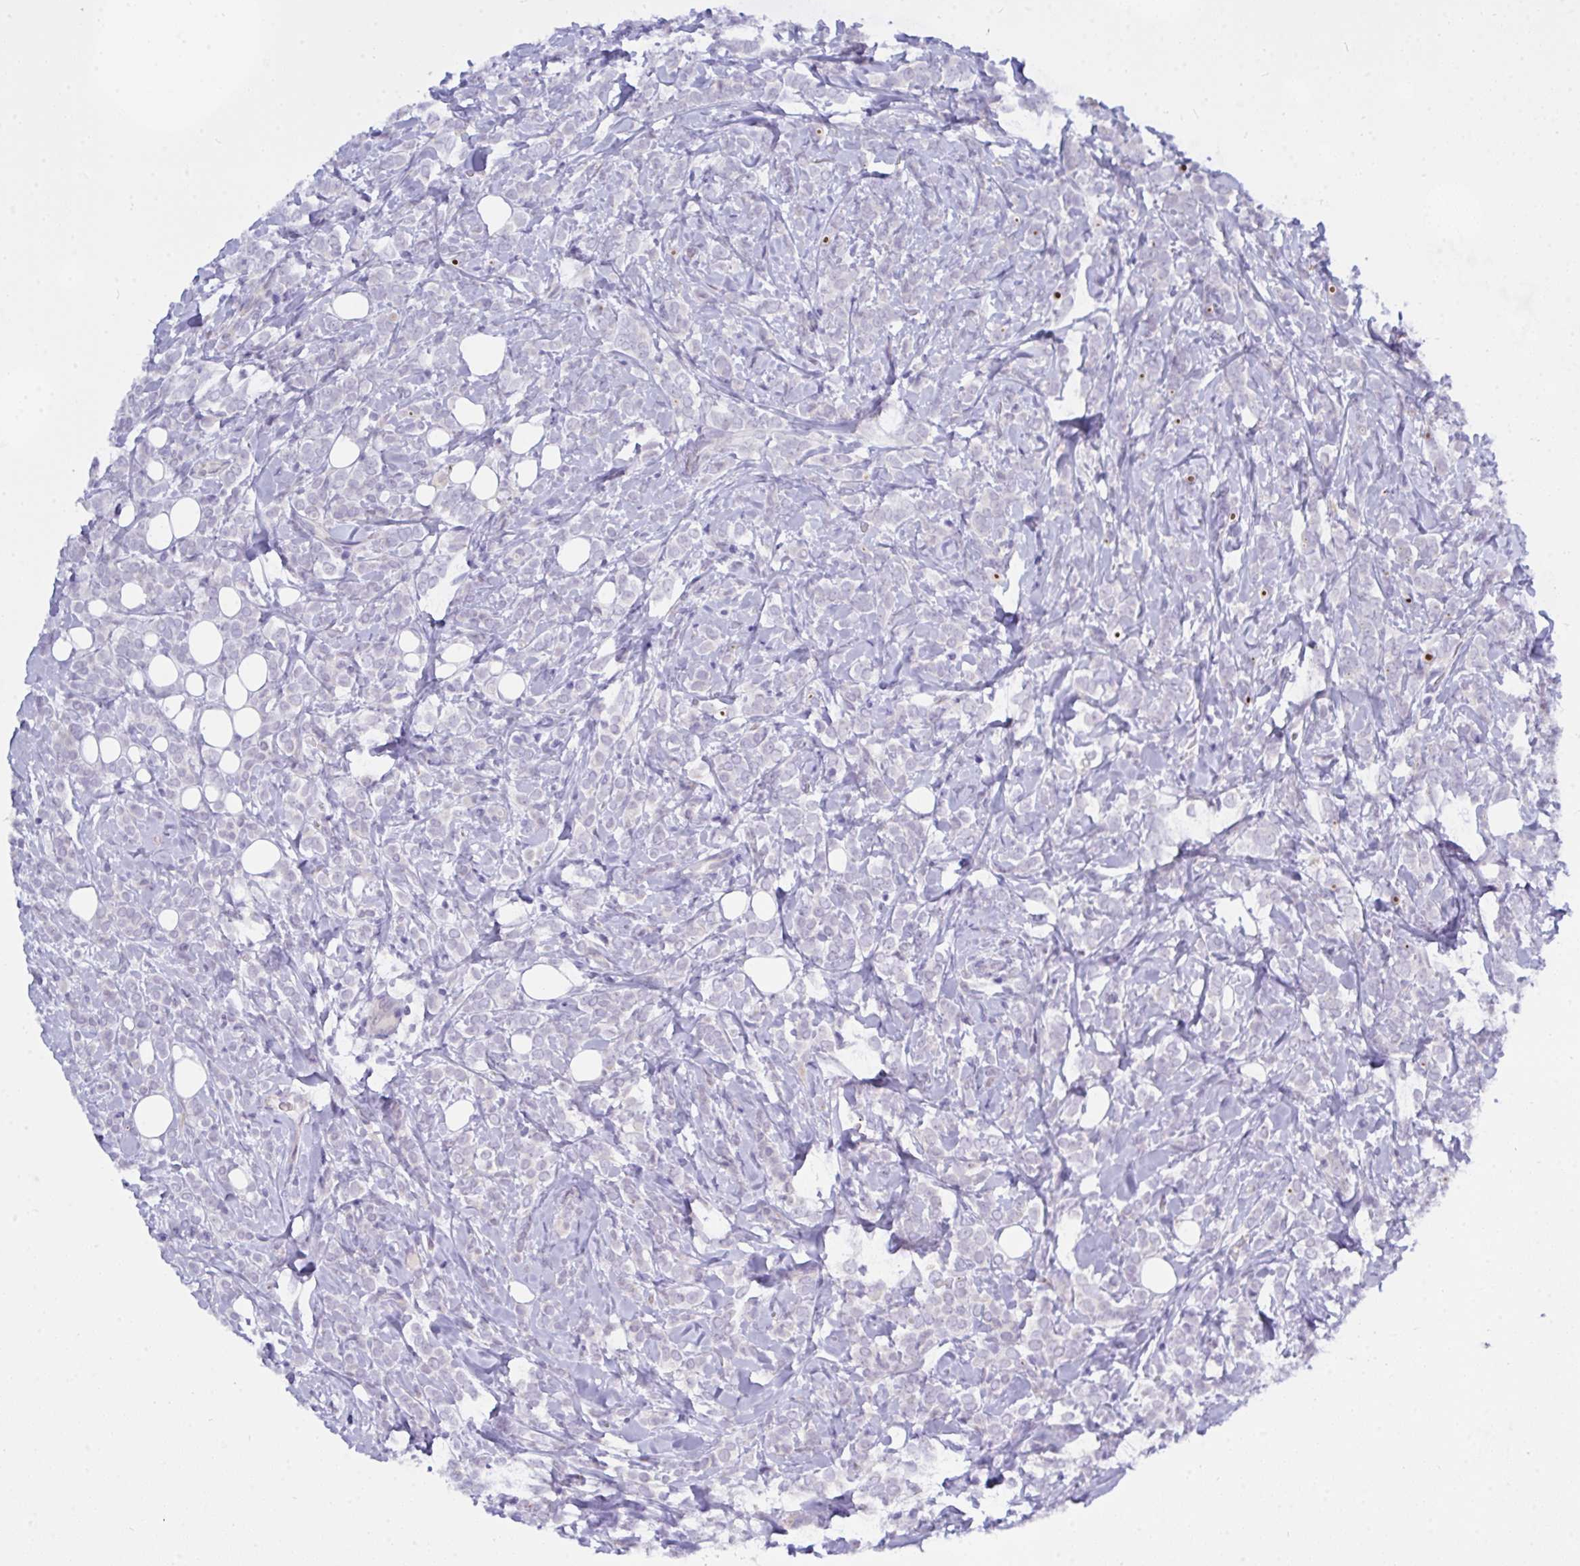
{"staining": {"intensity": "negative", "quantity": "none", "location": "none"}, "tissue": "breast cancer", "cell_type": "Tumor cells", "image_type": "cancer", "snomed": [{"axis": "morphology", "description": "Lobular carcinoma"}, {"axis": "topography", "description": "Breast"}], "caption": "This is an immunohistochemistry (IHC) photomicrograph of breast lobular carcinoma. There is no staining in tumor cells.", "gene": "NFXL1", "patient": {"sex": "female", "age": 49}}